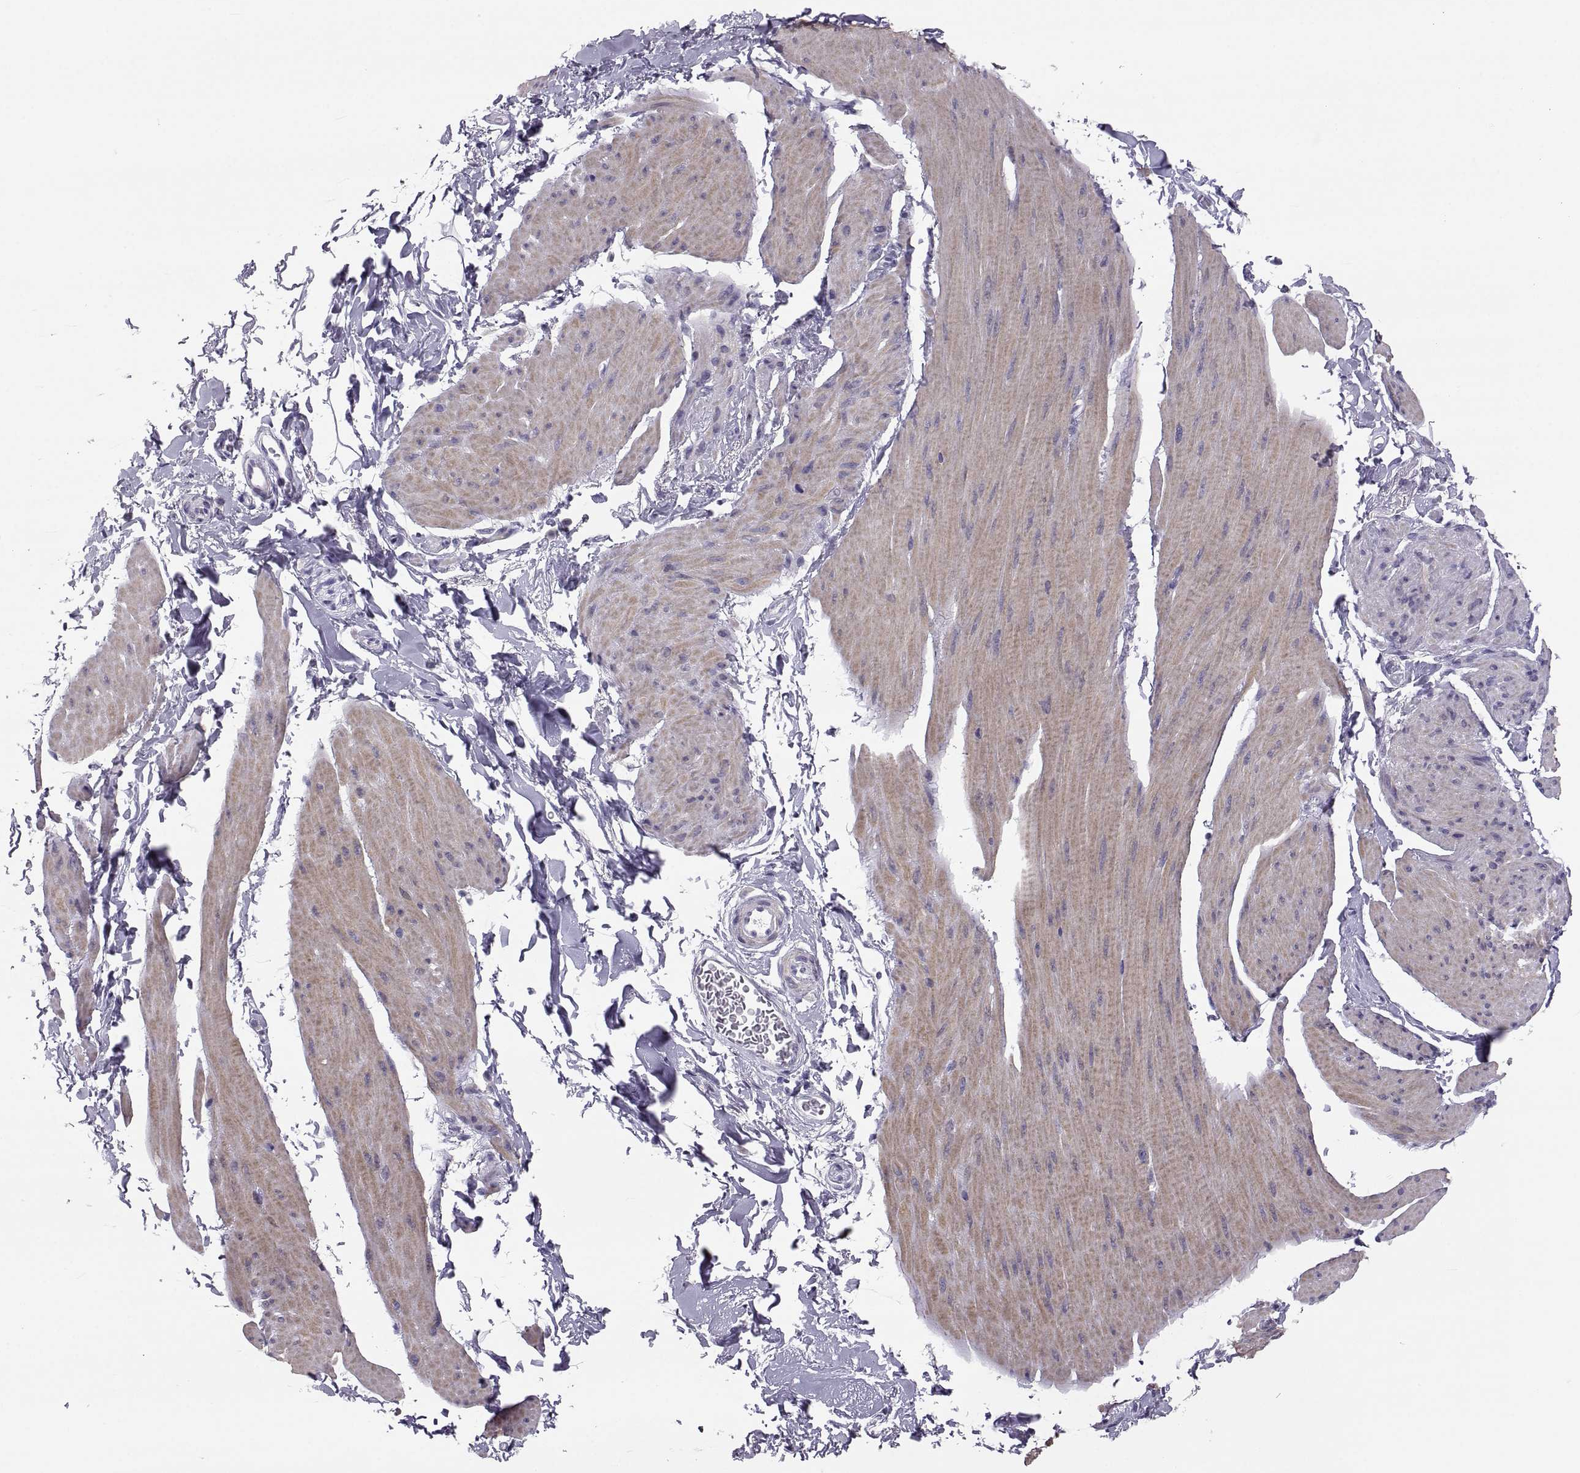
{"staining": {"intensity": "moderate", "quantity": "25%-75%", "location": "cytoplasmic/membranous"}, "tissue": "smooth muscle", "cell_type": "Smooth muscle cells", "image_type": "normal", "snomed": [{"axis": "morphology", "description": "Normal tissue, NOS"}, {"axis": "topography", "description": "Adipose tissue"}, {"axis": "topography", "description": "Smooth muscle"}, {"axis": "topography", "description": "Peripheral nerve tissue"}], "caption": "An image of human smooth muscle stained for a protein shows moderate cytoplasmic/membranous brown staining in smooth muscle cells. (DAB (3,3'-diaminobenzidine) = brown stain, brightfield microscopy at high magnification).", "gene": "IGSF1", "patient": {"sex": "male", "age": 83}}